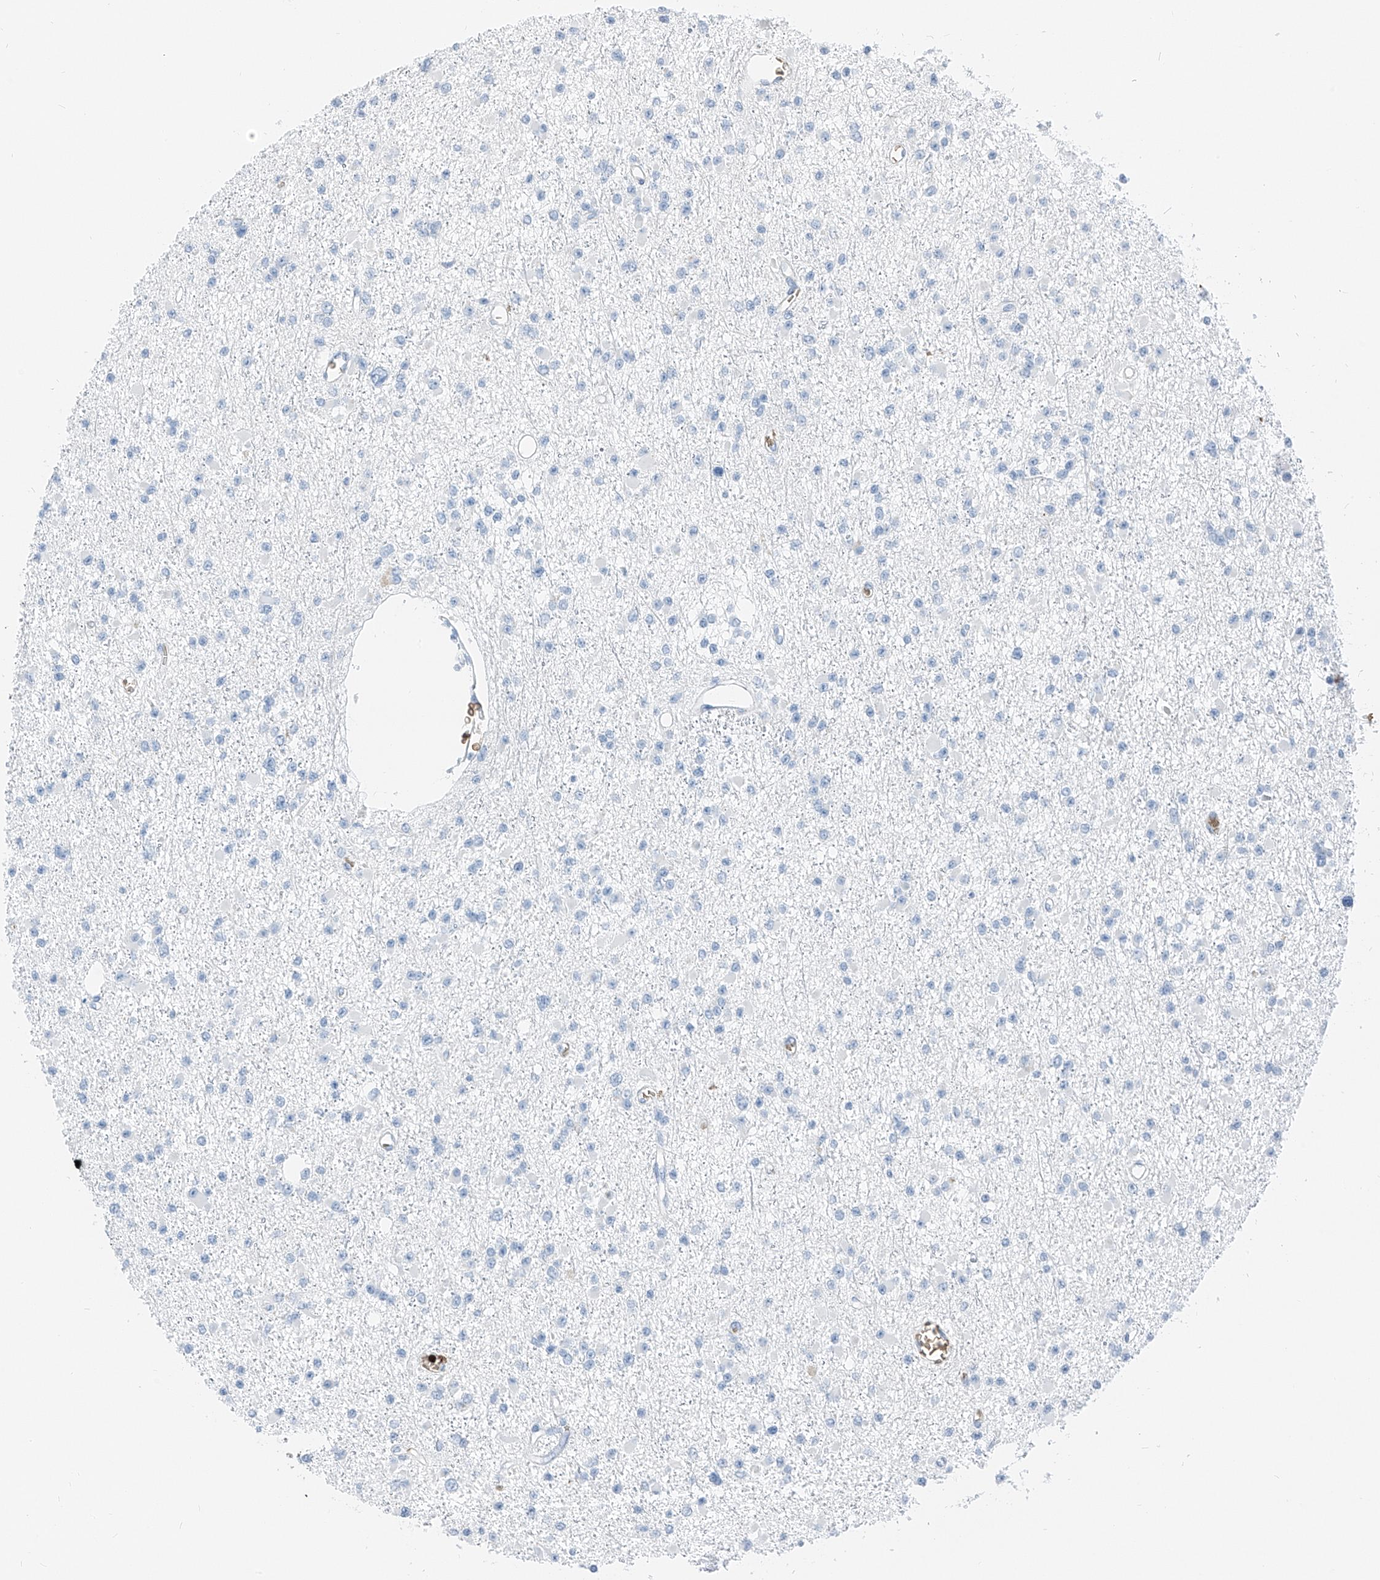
{"staining": {"intensity": "negative", "quantity": "none", "location": "none"}, "tissue": "glioma", "cell_type": "Tumor cells", "image_type": "cancer", "snomed": [{"axis": "morphology", "description": "Glioma, malignant, Low grade"}, {"axis": "topography", "description": "Brain"}], "caption": "Tumor cells are negative for brown protein staining in malignant glioma (low-grade).", "gene": "PRSS23", "patient": {"sex": "female", "age": 22}}